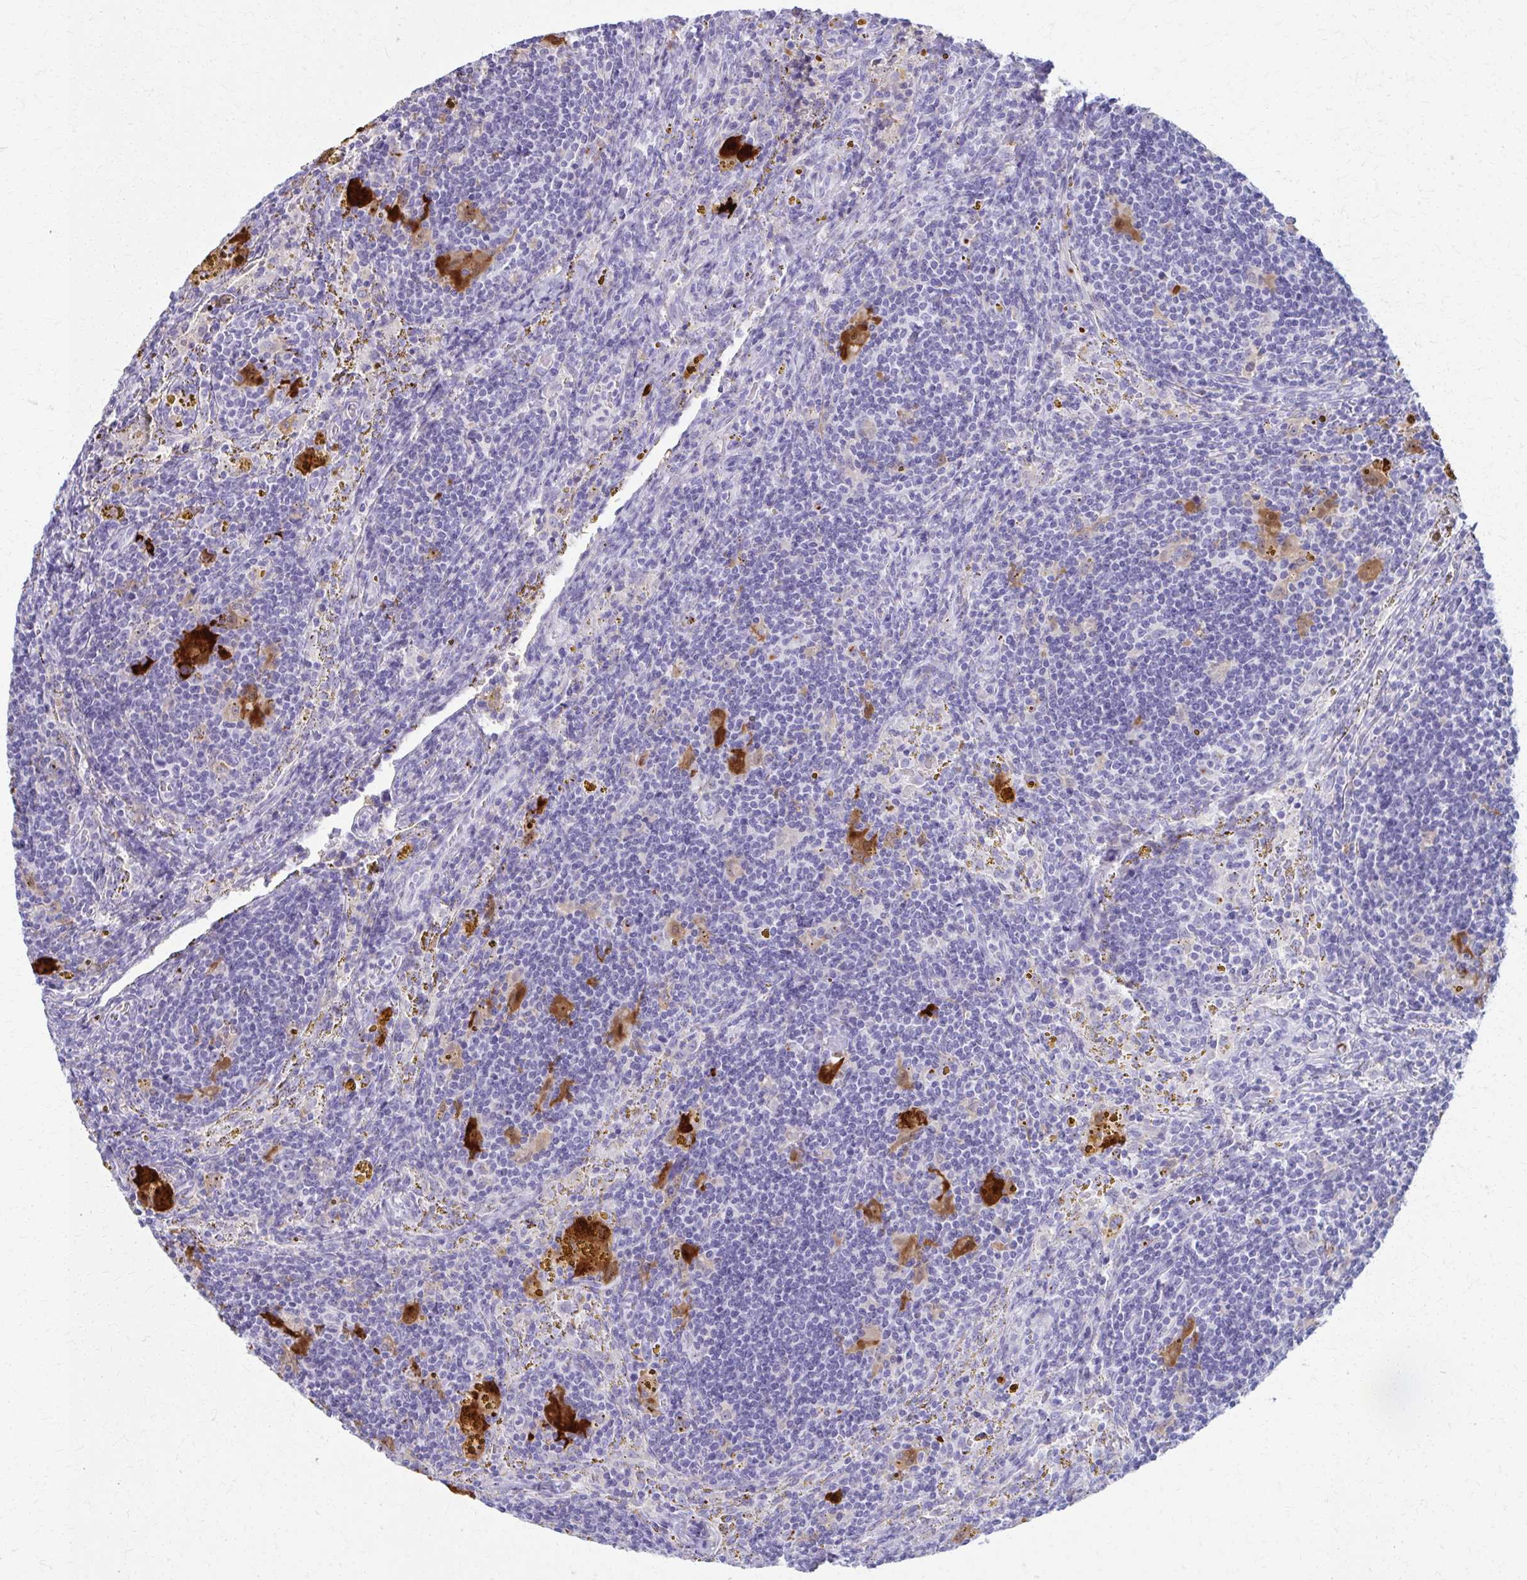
{"staining": {"intensity": "negative", "quantity": "none", "location": "none"}, "tissue": "lymphoma", "cell_type": "Tumor cells", "image_type": "cancer", "snomed": [{"axis": "morphology", "description": "Malignant lymphoma, non-Hodgkin's type, Low grade"}, {"axis": "topography", "description": "Spleen"}], "caption": "Immunohistochemistry of malignant lymphoma, non-Hodgkin's type (low-grade) demonstrates no expression in tumor cells.", "gene": "OR4M1", "patient": {"sex": "female", "age": 70}}